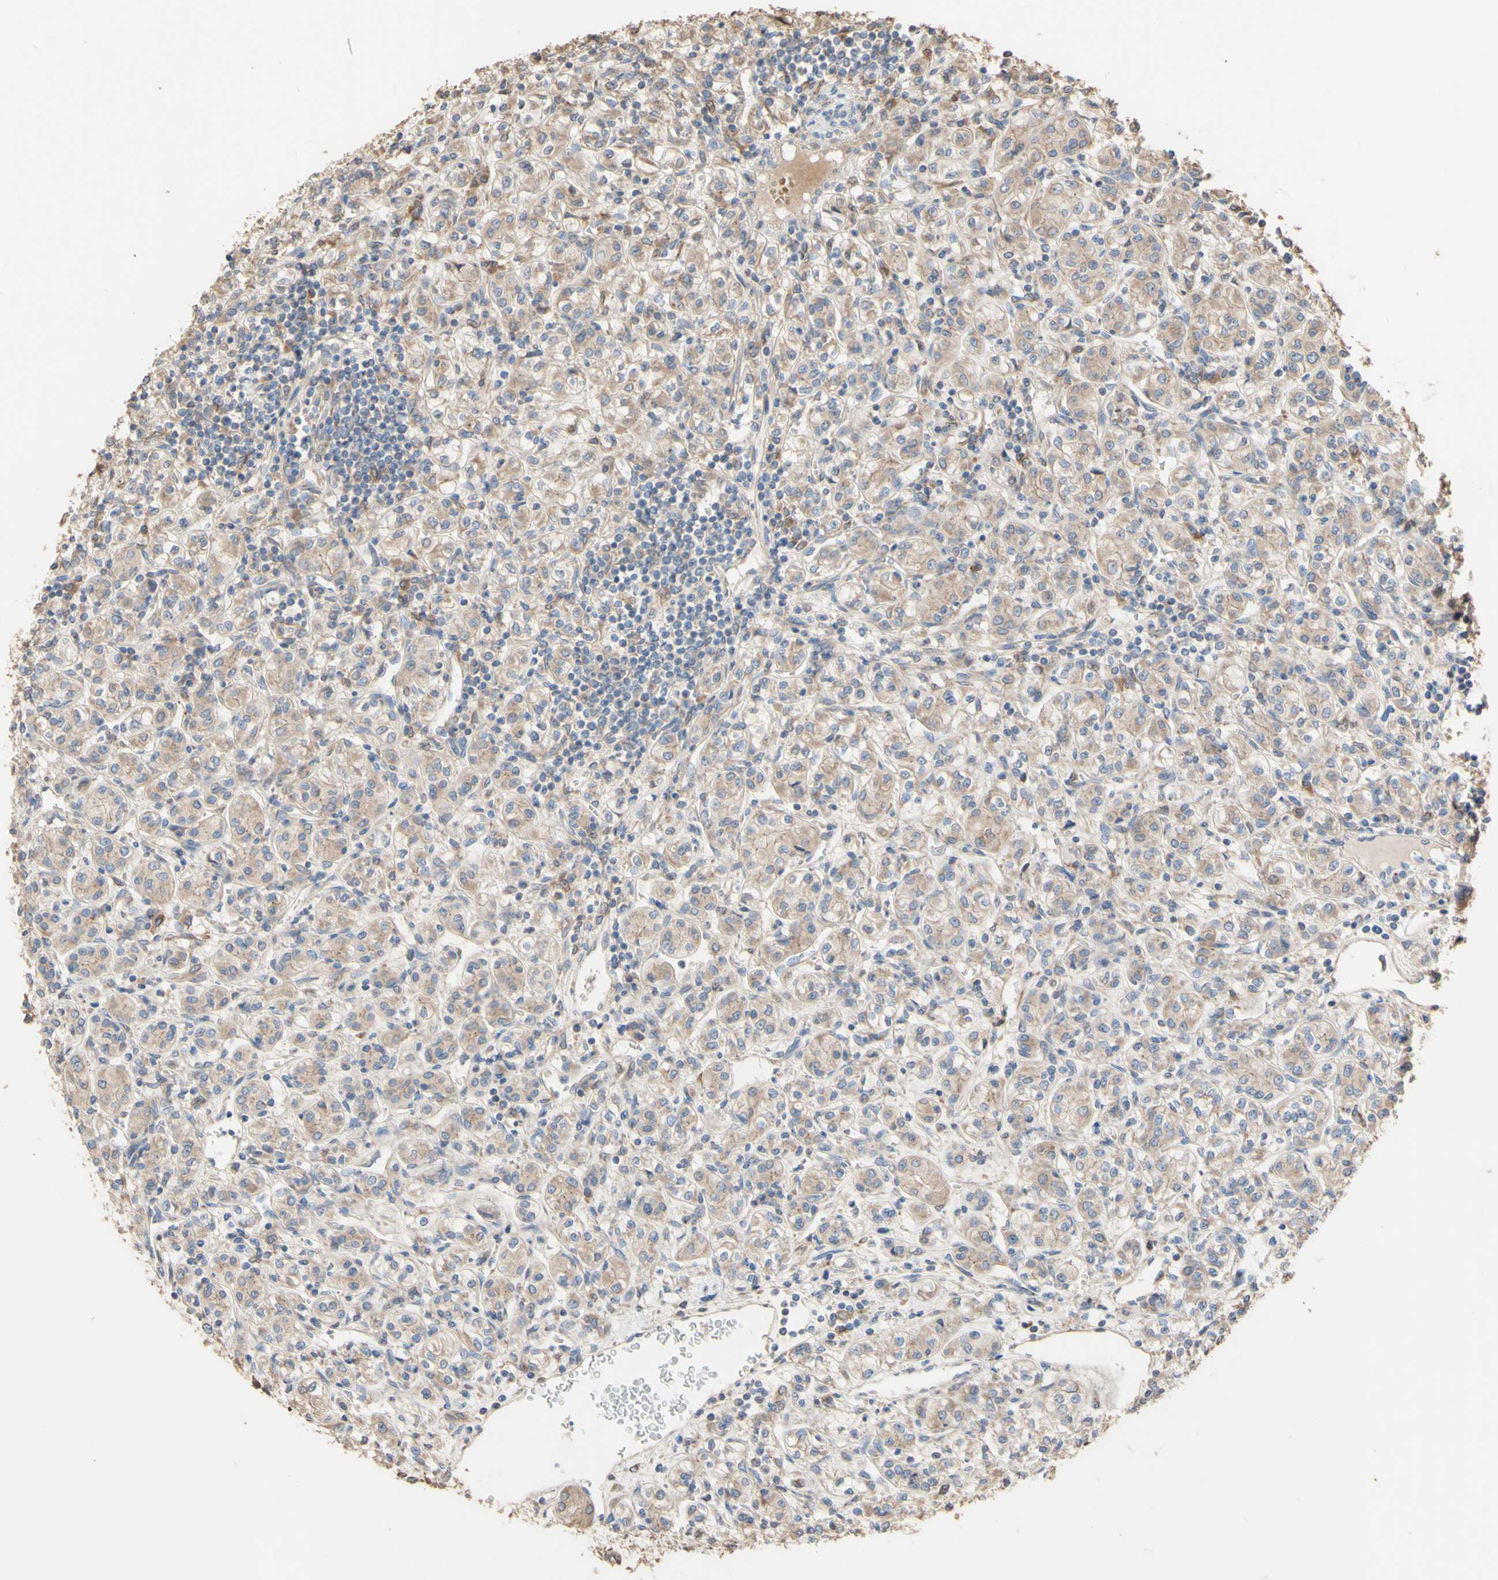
{"staining": {"intensity": "weak", "quantity": ">75%", "location": "cytoplasmic/membranous"}, "tissue": "renal cancer", "cell_type": "Tumor cells", "image_type": "cancer", "snomed": [{"axis": "morphology", "description": "Adenocarcinoma, NOS"}, {"axis": "topography", "description": "Kidney"}], "caption": "Renal cancer stained with a brown dye reveals weak cytoplasmic/membranous positive expression in approximately >75% of tumor cells.", "gene": "NECTIN3", "patient": {"sex": "male", "age": 77}}